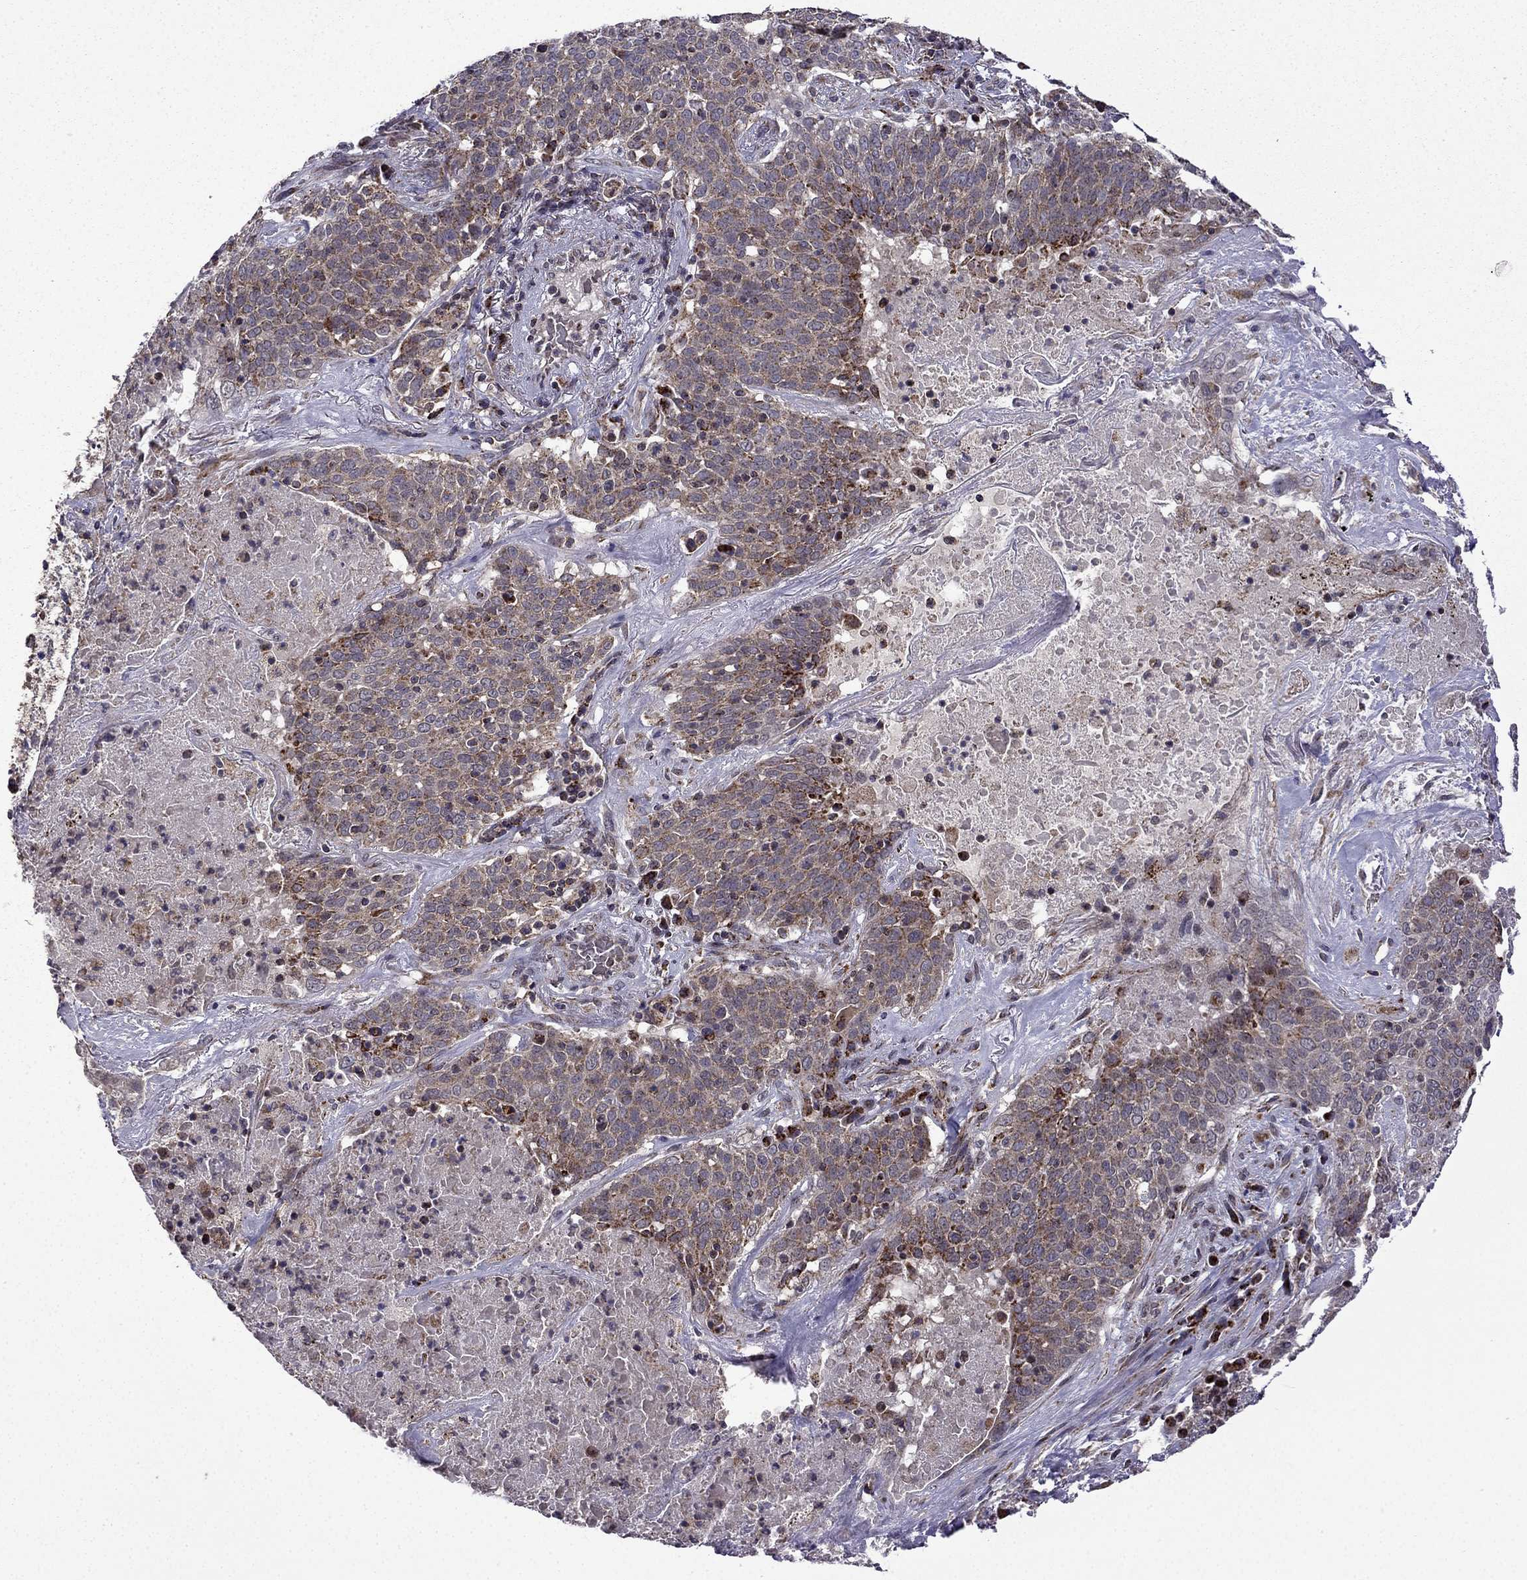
{"staining": {"intensity": "weak", "quantity": "<25%", "location": "cytoplasmic/membranous"}, "tissue": "lung cancer", "cell_type": "Tumor cells", "image_type": "cancer", "snomed": [{"axis": "morphology", "description": "Squamous cell carcinoma, NOS"}, {"axis": "topography", "description": "Lung"}], "caption": "The micrograph shows no staining of tumor cells in lung cancer. The staining is performed using DAB (3,3'-diaminobenzidine) brown chromogen with nuclei counter-stained in using hematoxylin.", "gene": "TAB2", "patient": {"sex": "male", "age": 82}}